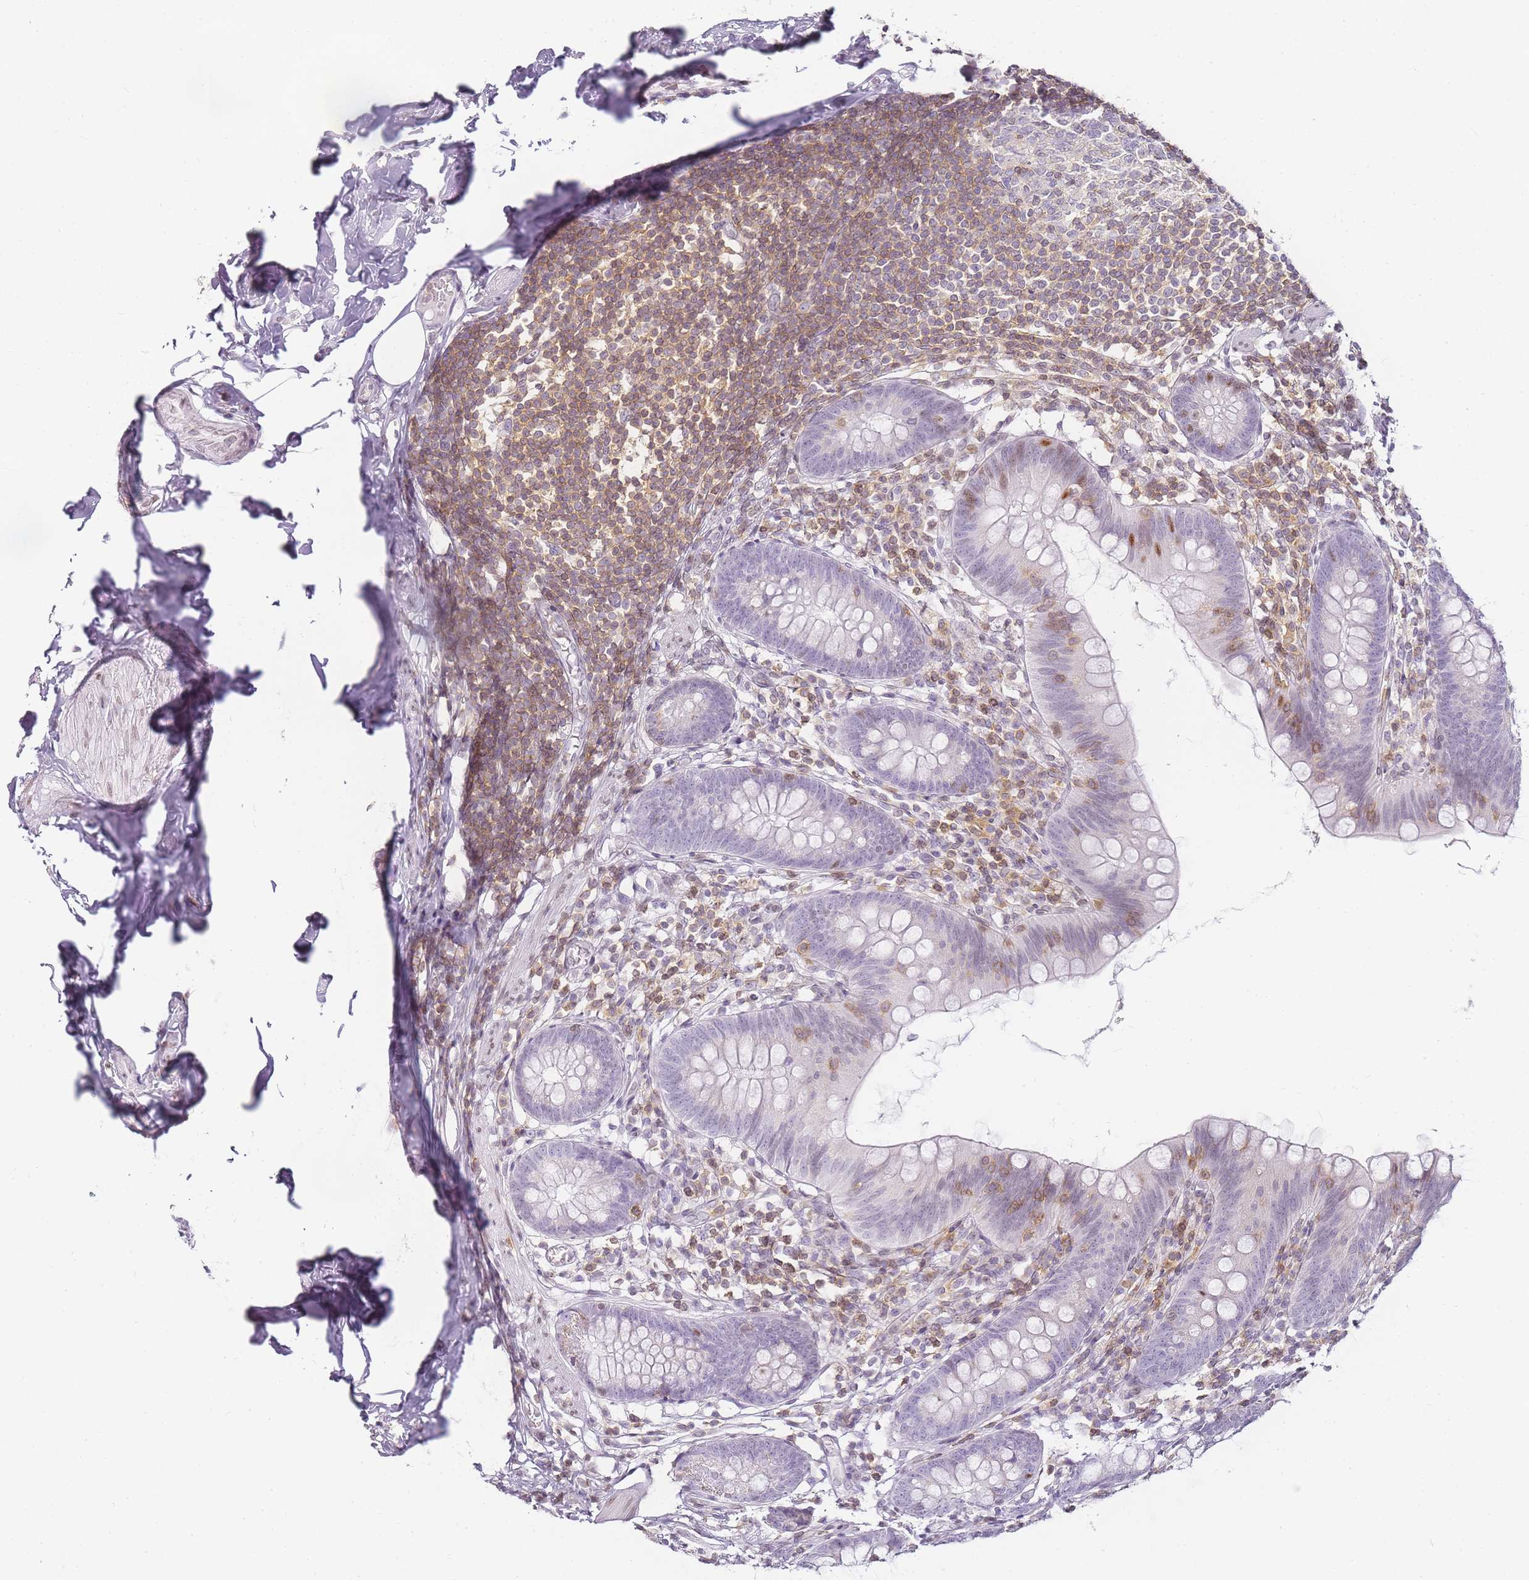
{"staining": {"intensity": "negative", "quantity": "none", "location": "none"}, "tissue": "appendix", "cell_type": "Glandular cells", "image_type": "normal", "snomed": [{"axis": "morphology", "description": "Normal tissue, NOS"}, {"axis": "topography", "description": "Appendix"}], "caption": "An immunohistochemistry image of benign appendix is shown. There is no staining in glandular cells of appendix. The staining was performed using DAB to visualize the protein expression in brown, while the nuclei were stained in blue with hematoxylin (Magnification: 20x).", "gene": "JAKMIP1", "patient": {"sex": "female", "age": 62}}